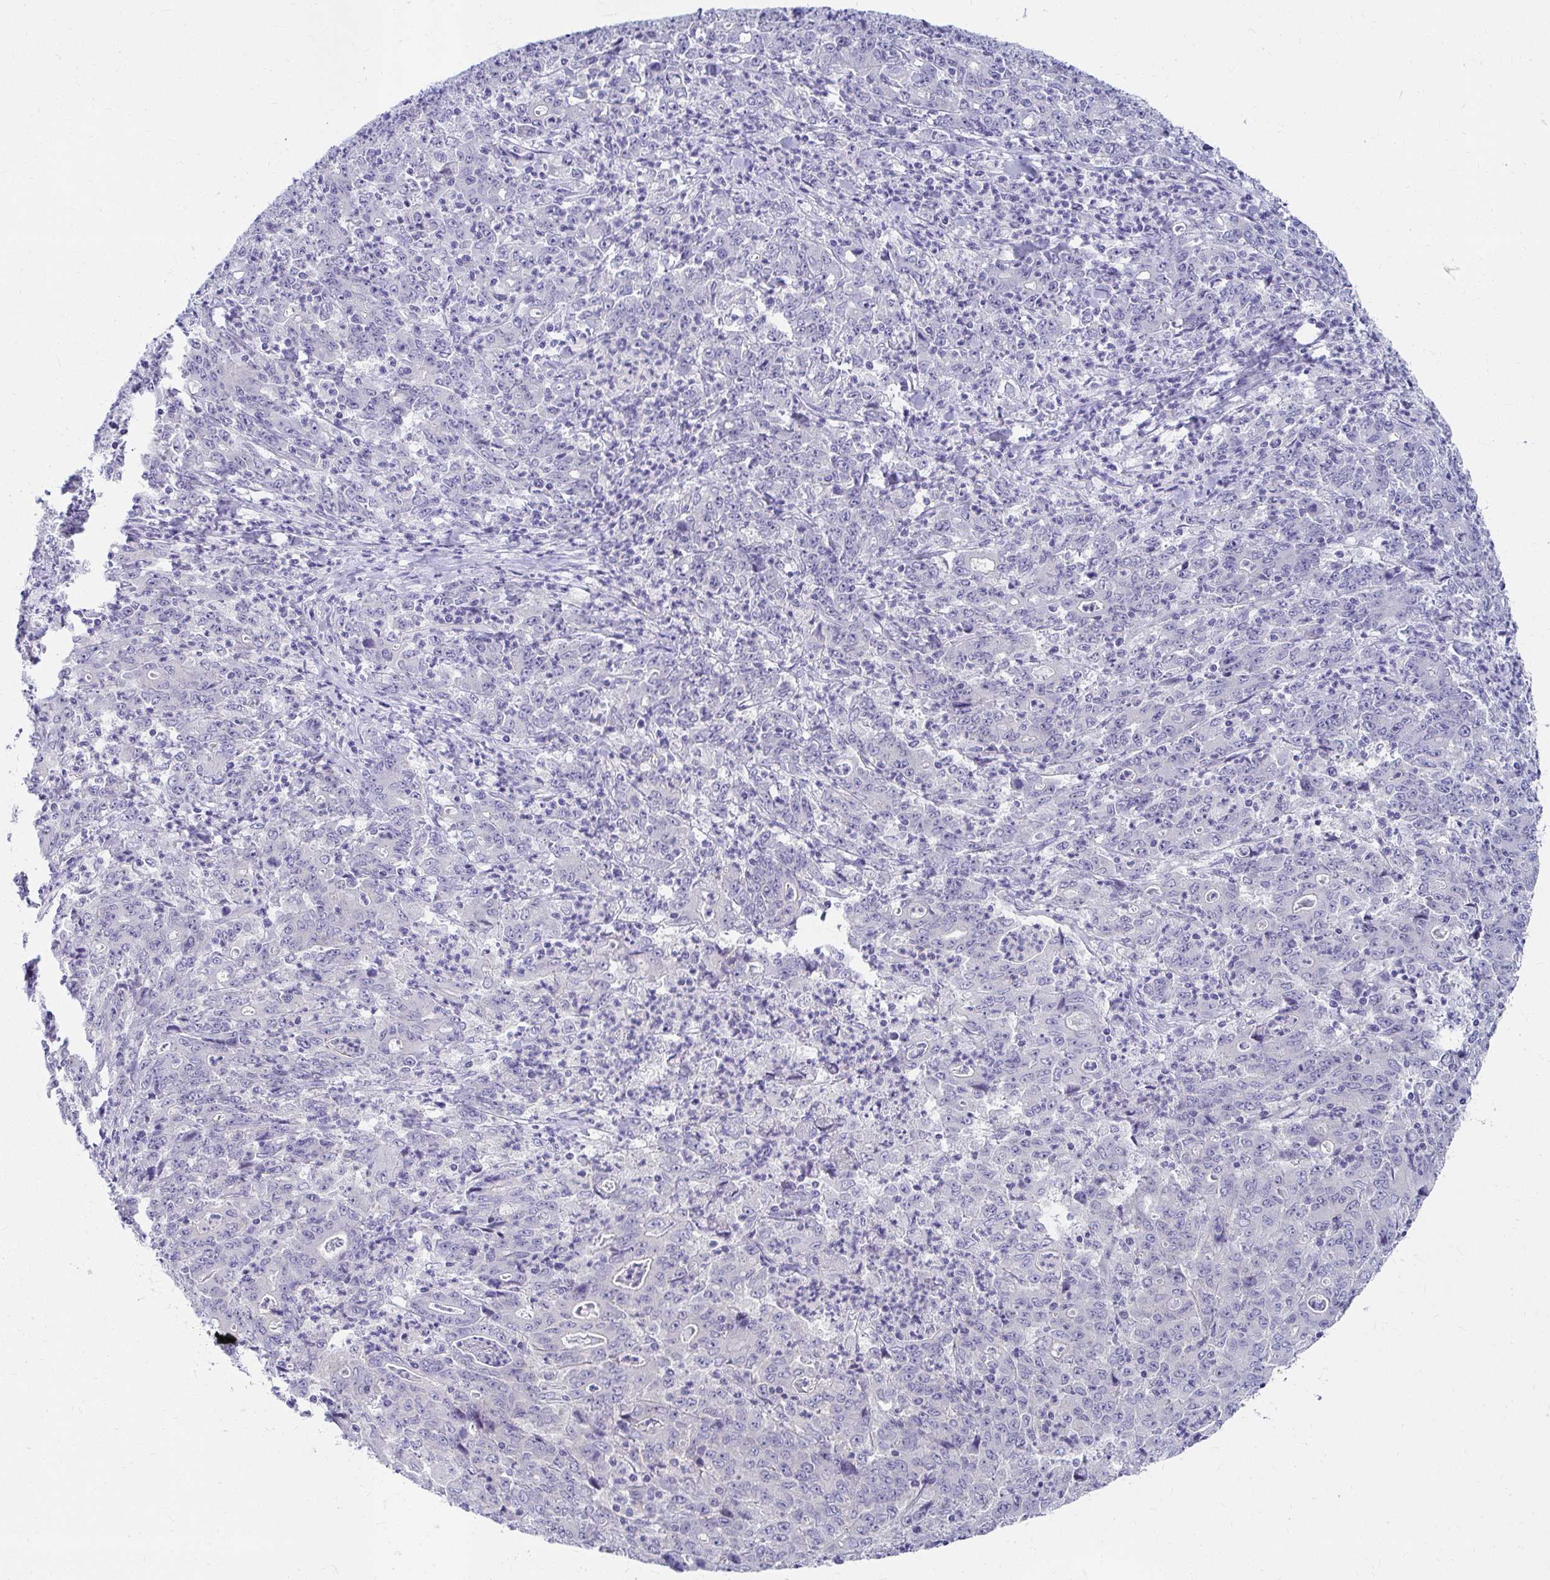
{"staining": {"intensity": "negative", "quantity": "none", "location": "none"}, "tissue": "stomach cancer", "cell_type": "Tumor cells", "image_type": "cancer", "snomed": [{"axis": "morphology", "description": "Adenocarcinoma, NOS"}, {"axis": "topography", "description": "Stomach, lower"}], "caption": "Histopathology image shows no significant protein expression in tumor cells of adenocarcinoma (stomach). (DAB (3,3'-diaminobenzidine) IHC, high magnification).", "gene": "C19orf81", "patient": {"sex": "female", "age": 71}}